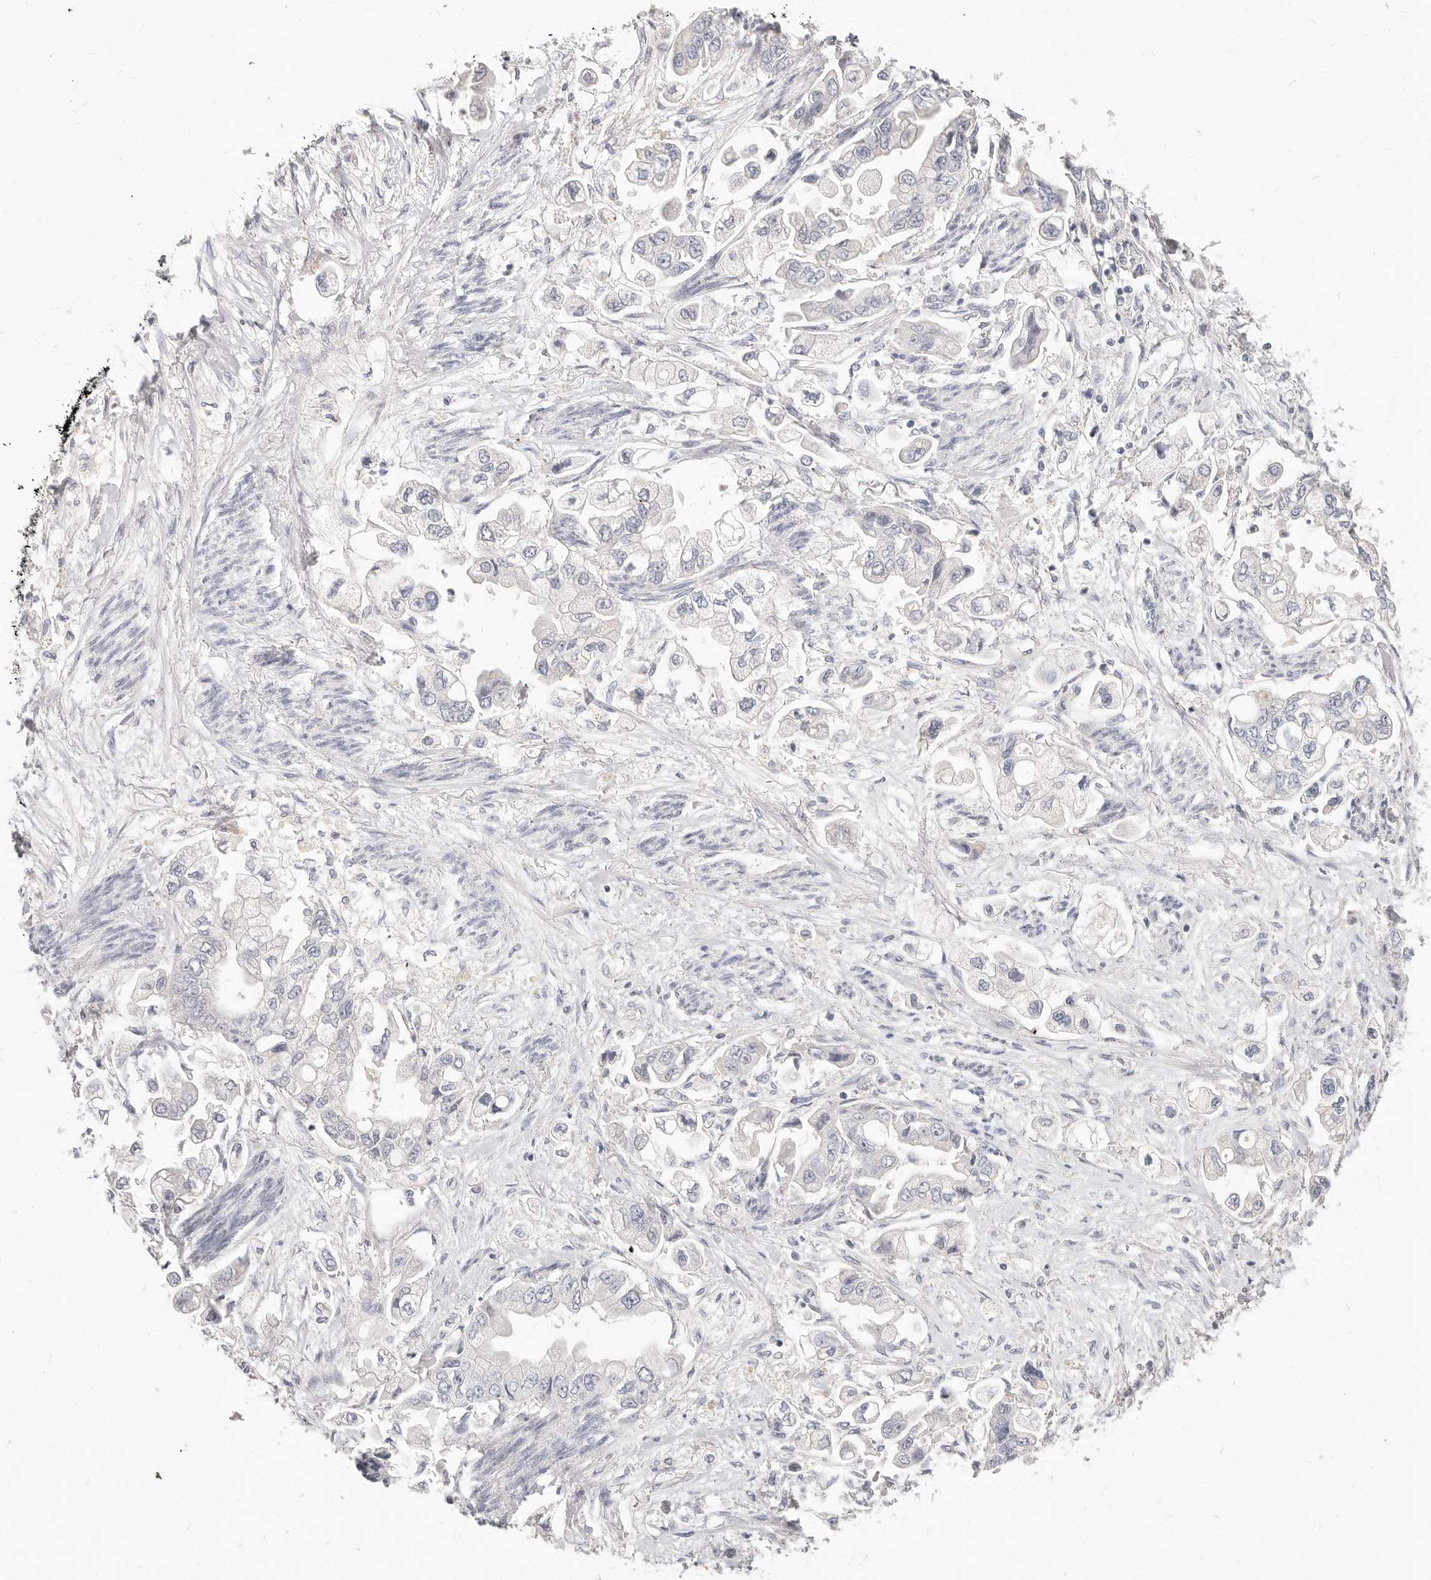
{"staining": {"intensity": "negative", "quantity": "none", "location": "none"}, "tissue": "stomach cancer", "cell_type": "Tumor cells", "image_type": "cancer", "snomed": [{"axis": "morphology", "description": "Adenocarcinoma, NOS"}, {"axis": "topography", "description": "Stomach"}], "caption": "A photomicrograph of stomach cancer (adenocarcinoma) stained for a protein demonstrates no brown staining in tumor cells. (Brightfield microscopy of DAB (3,3'-diaminobenzidine) IHC at high magnification).", "gene": "ZRANB1", "patient": {"sex": "male", "age": 62}}